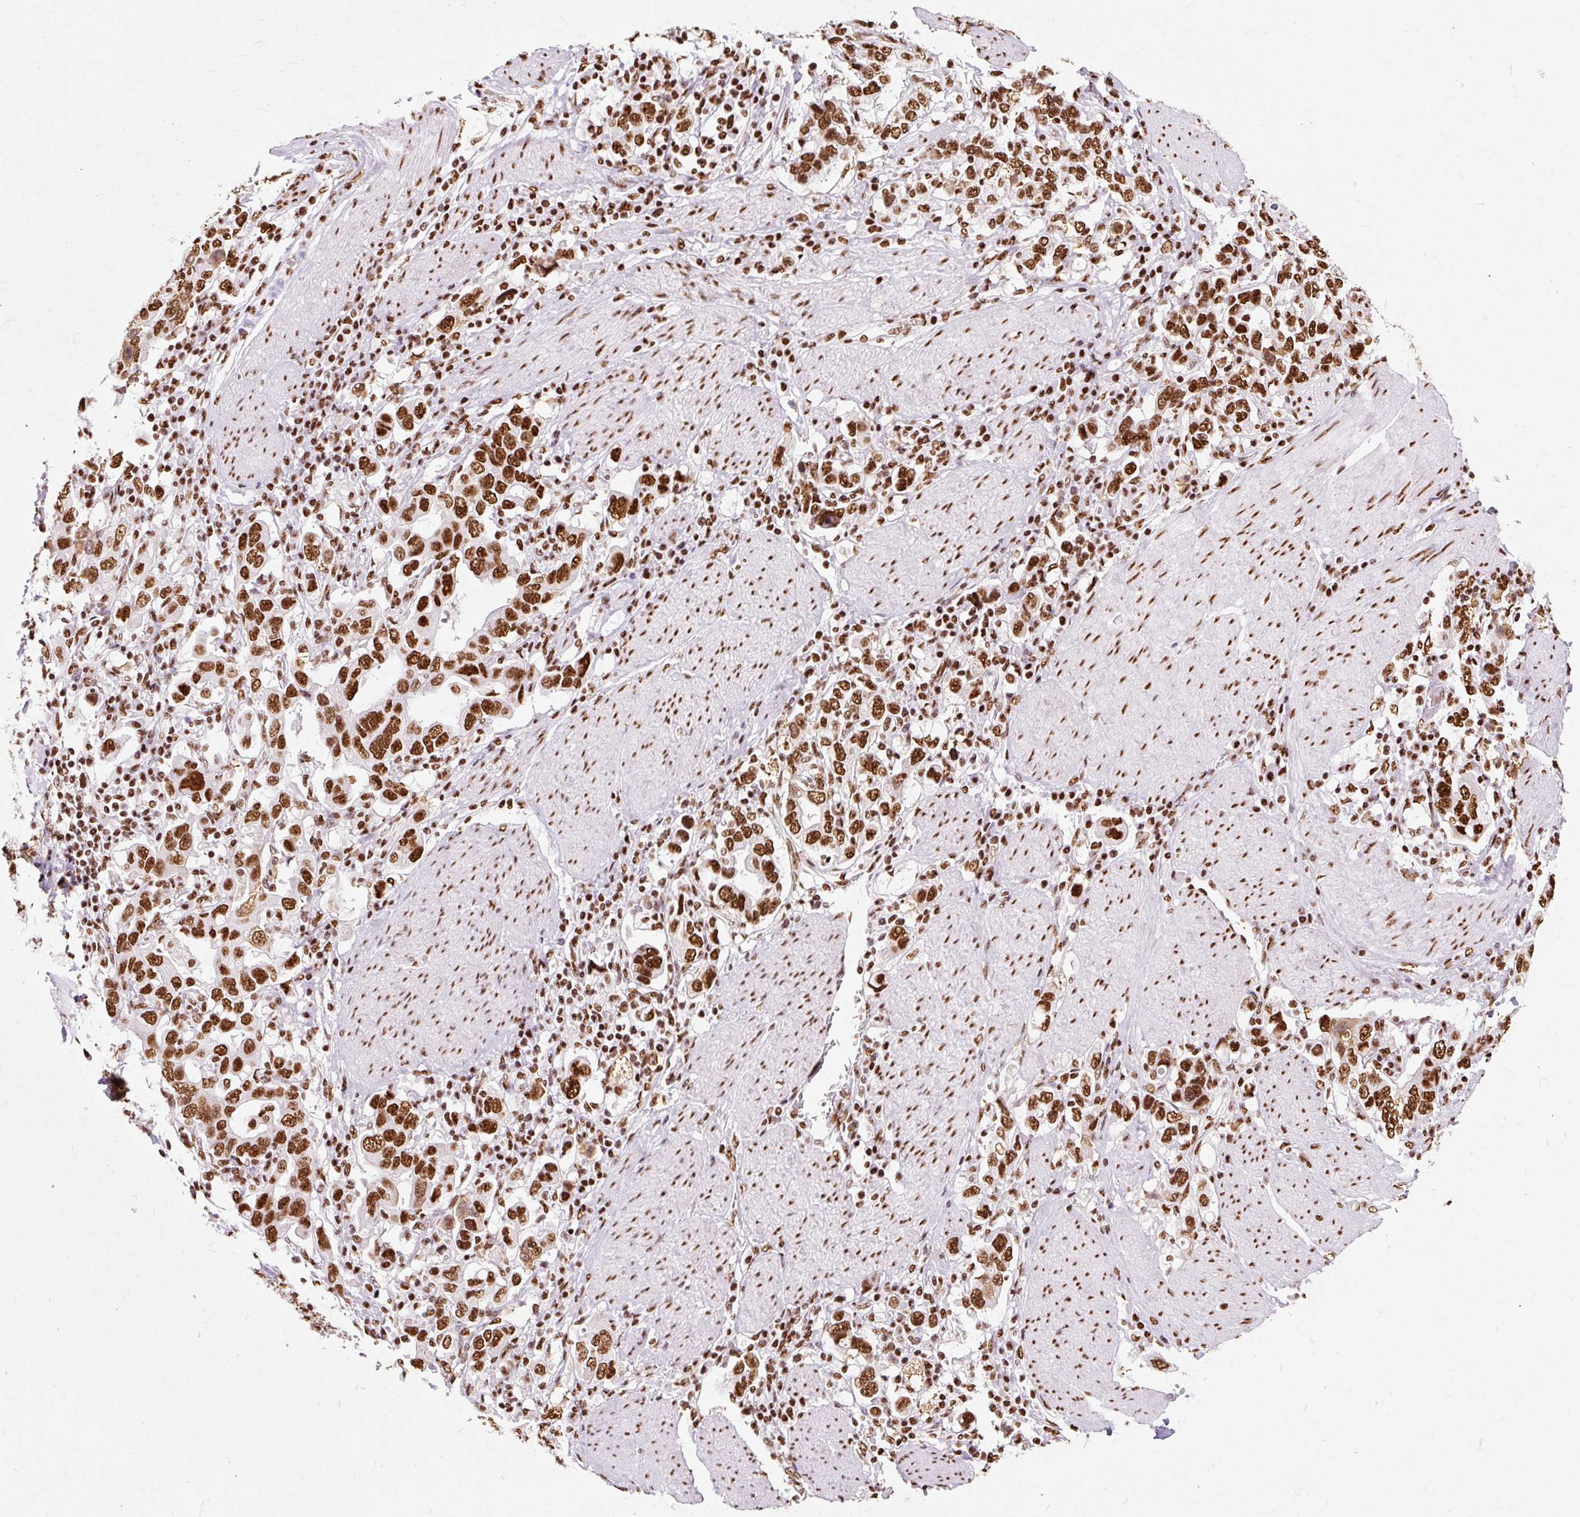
{"staining": {"intensity": "strong", "quantity": ">75%", "location": "nuclear"}, "tissue": "stomach cancer", "cell_type": "Tumor cells", "image_type": "cancer", "snomed": [{"axis": "morphology", "description": "Adenocarcinoma, NOS"}, {"axis": "topography", "description": "Stomach, upper"}], "caption": "This is a photomicrograph of IHC staining of stomach cancer (adenocarcinoma), which shows strong staining in the nuclear of tumor cells.", "gene": "XRCC6", "patient": {"sex": "male", "age": 62}}